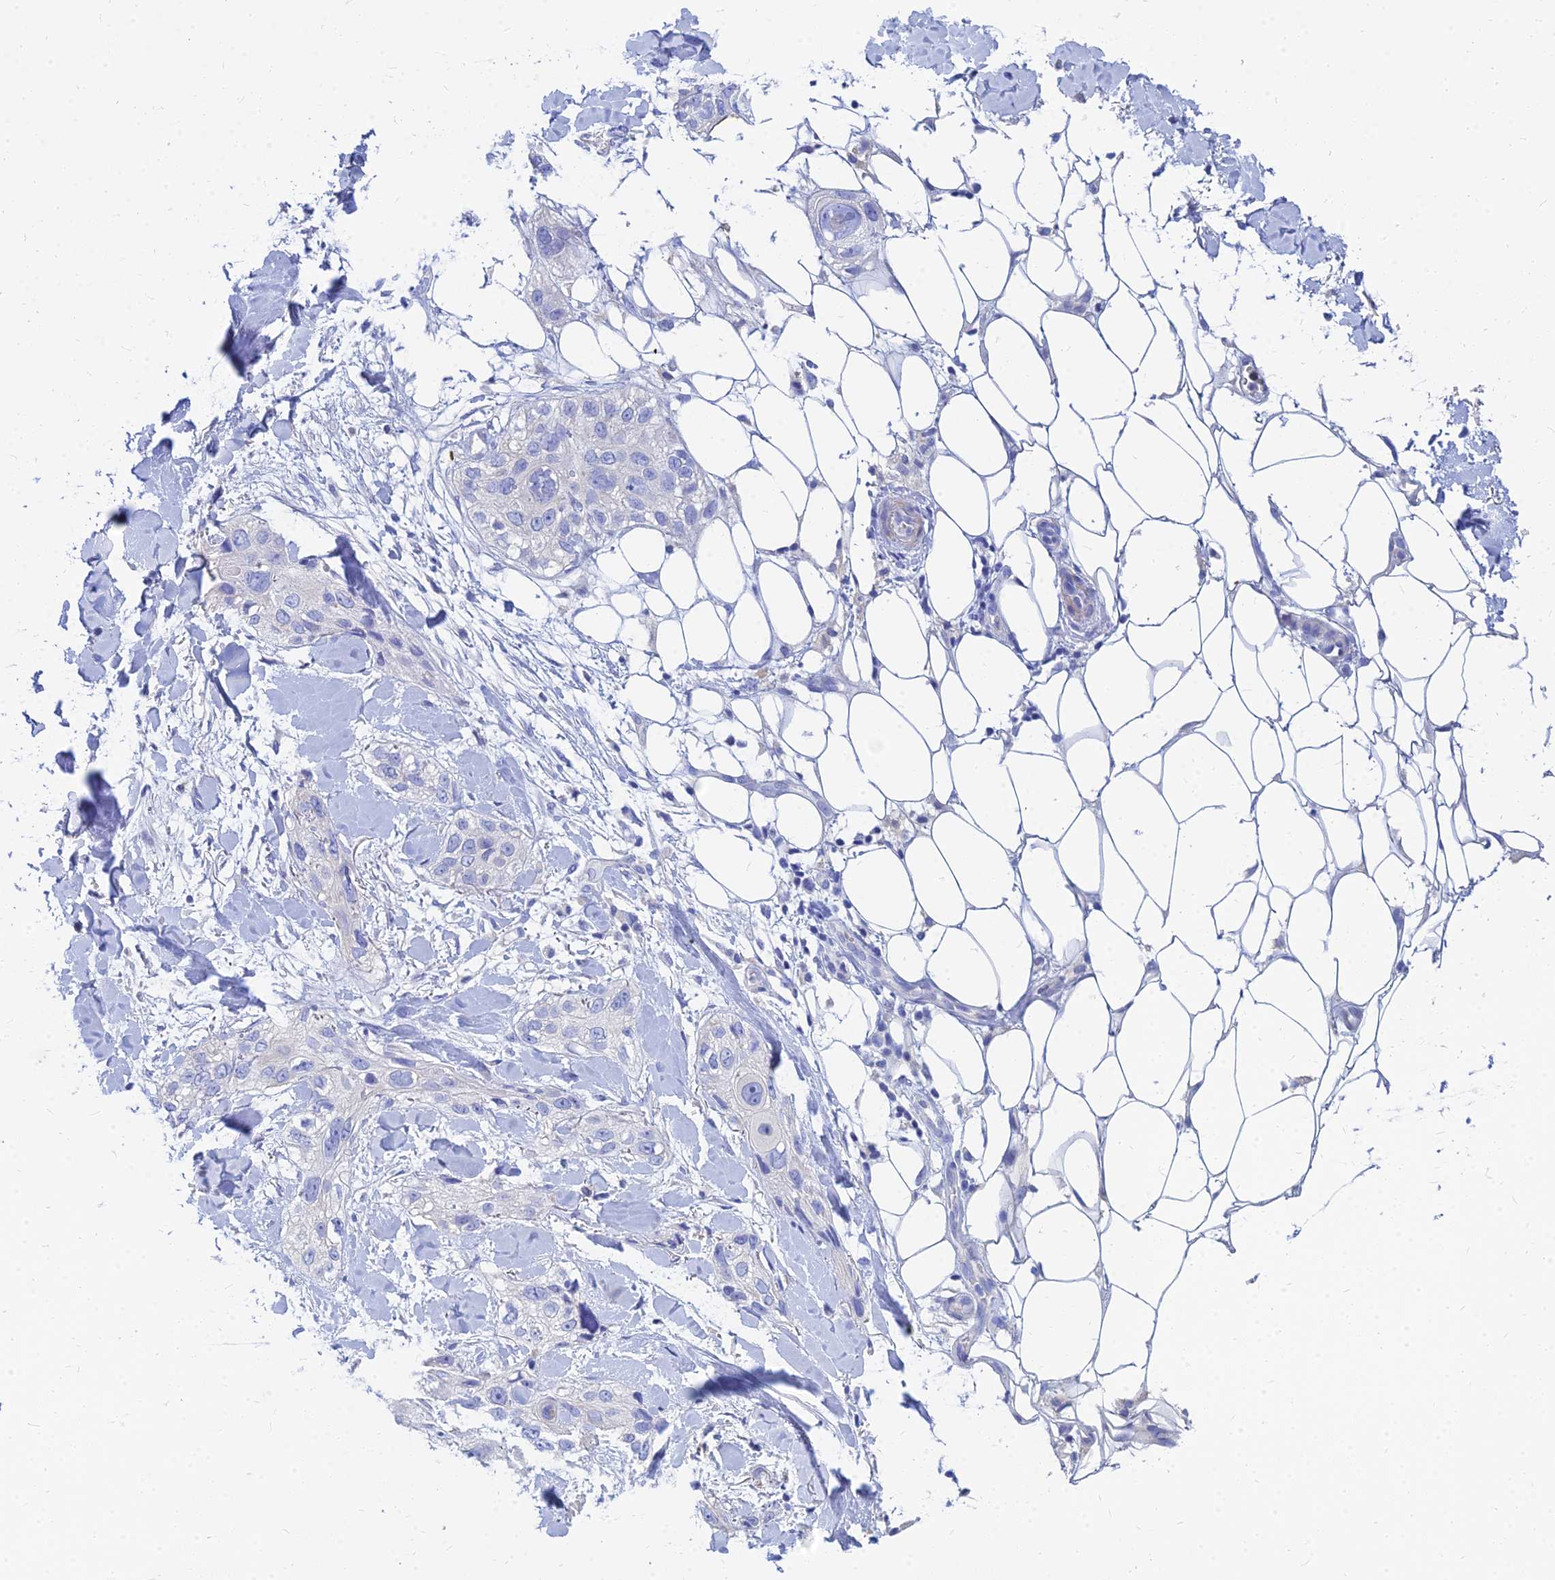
{"staining": {"intensity": "negative", "quantity": "none", "location": "none"}, "tissue": "skin cancer", "cell_type": "Tumor cells", "image_type": "cancer", "snomed": [{"axis": "morphology", "description": "Normal tissue, NOS"}, {"axis": "morphology", "description": "Squamous cell carcinoma, NOS"}, {"axis": "topography", "description": "Skin"}], "caption": "High magnification brightfield microscopy of squamous cell carcinoma (skin) stained with DAB (3,3'-diaminobenzidine) (brown) and counterstained with hematoxylin (blue): tumor cells show no significant positivity.", "gene": "ZNF552", "patient": {"sex": "male", "age": 72}}